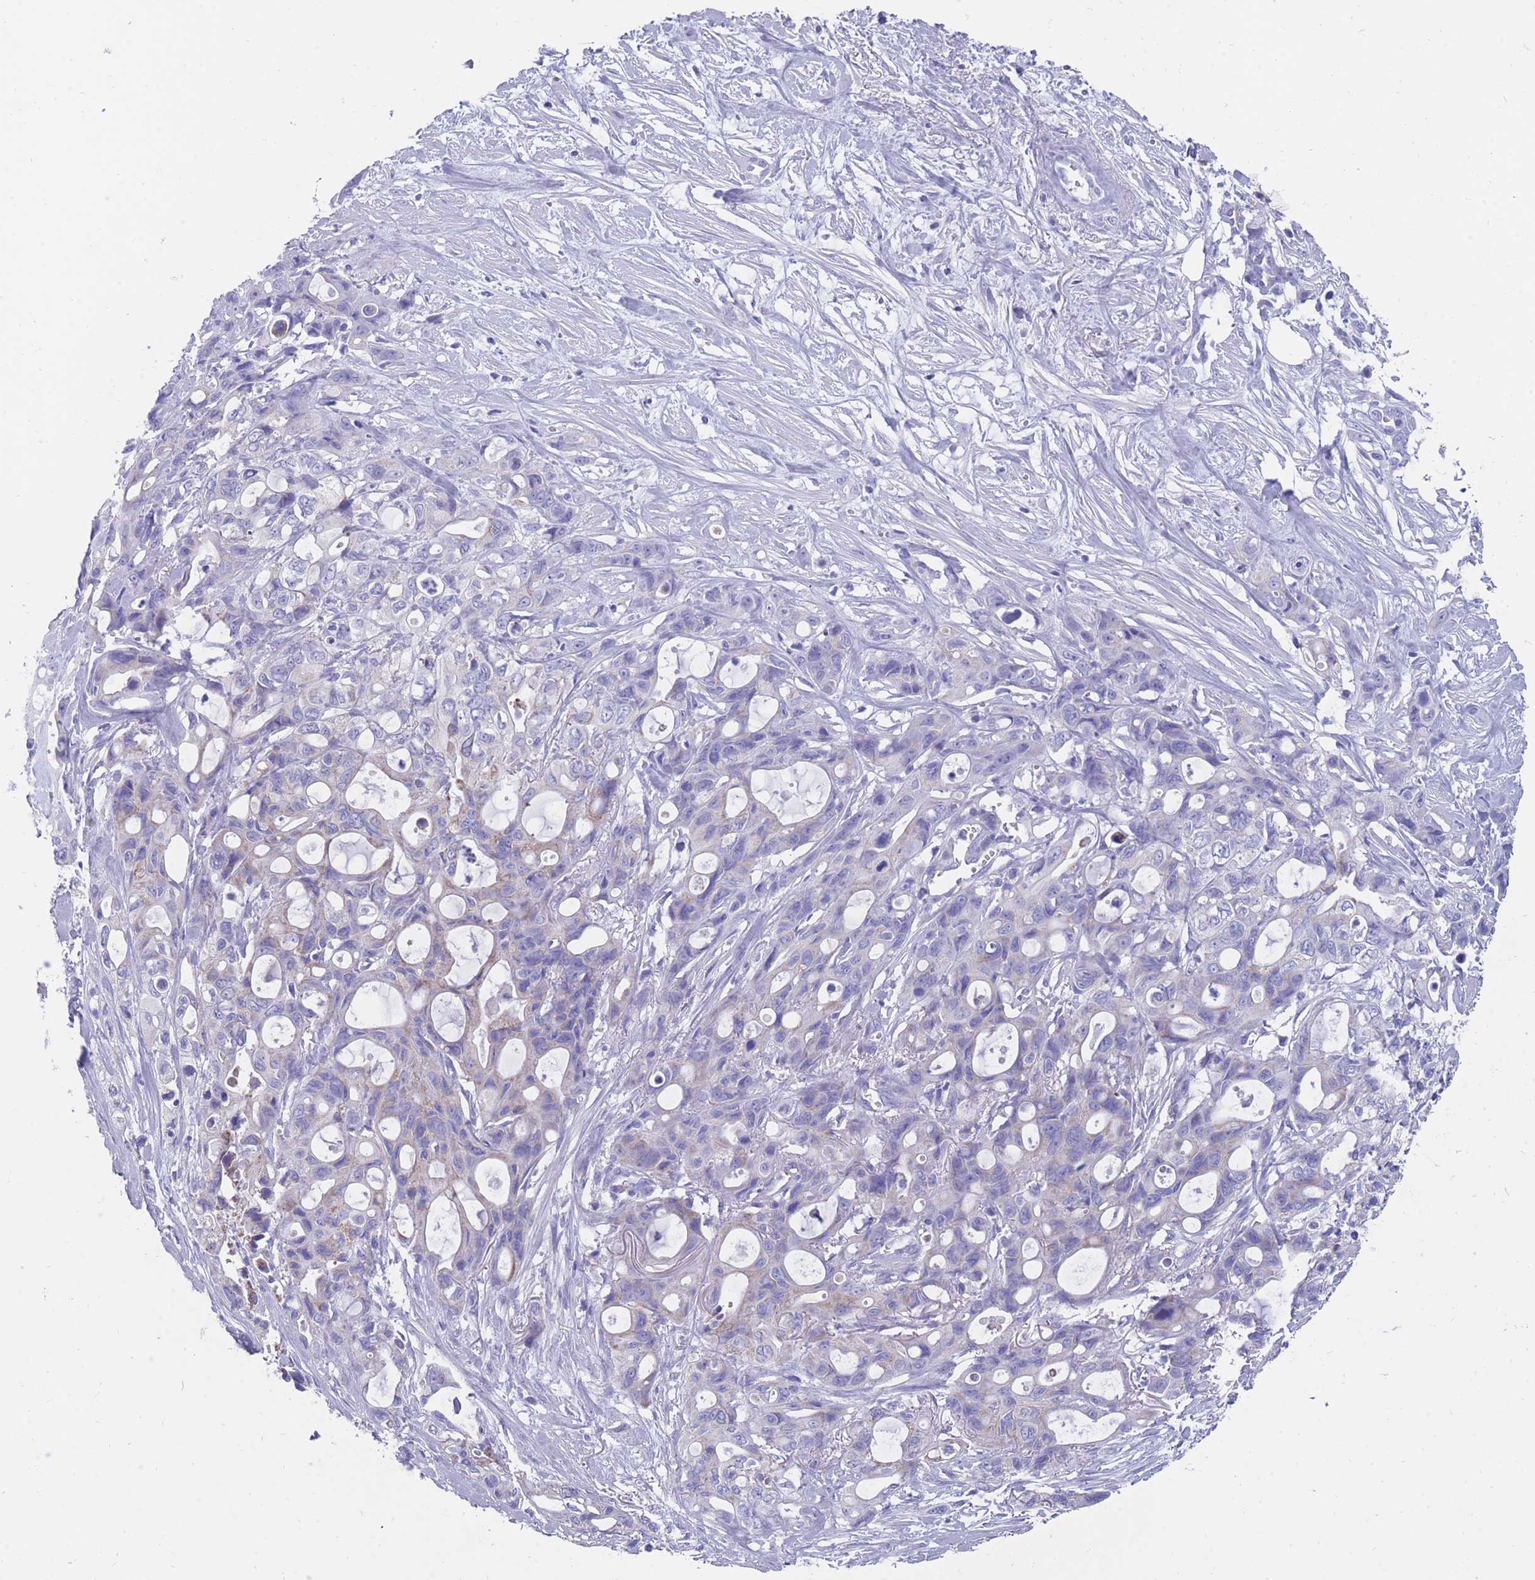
{"staining": {"intensity": "weak", "quantity": "<25%", "location": "cytoplasmic/membranous"}, "tissue": "ovarian cancer", "cell_type": "Tumor cells", "image_type": "cancer", "snomed": [{"axis": "morphology", "description": "Cystadenocarcinoma, mucinous, NOS"}, {"axis": "topography", "description": "Ovary"}], "caption": "A micrograph of ovarian cancer stained for a protein demonstrates no brown staining in tumor cells.", "gene": "INTS2", "patient": {"sex": "female", "age": 70}}